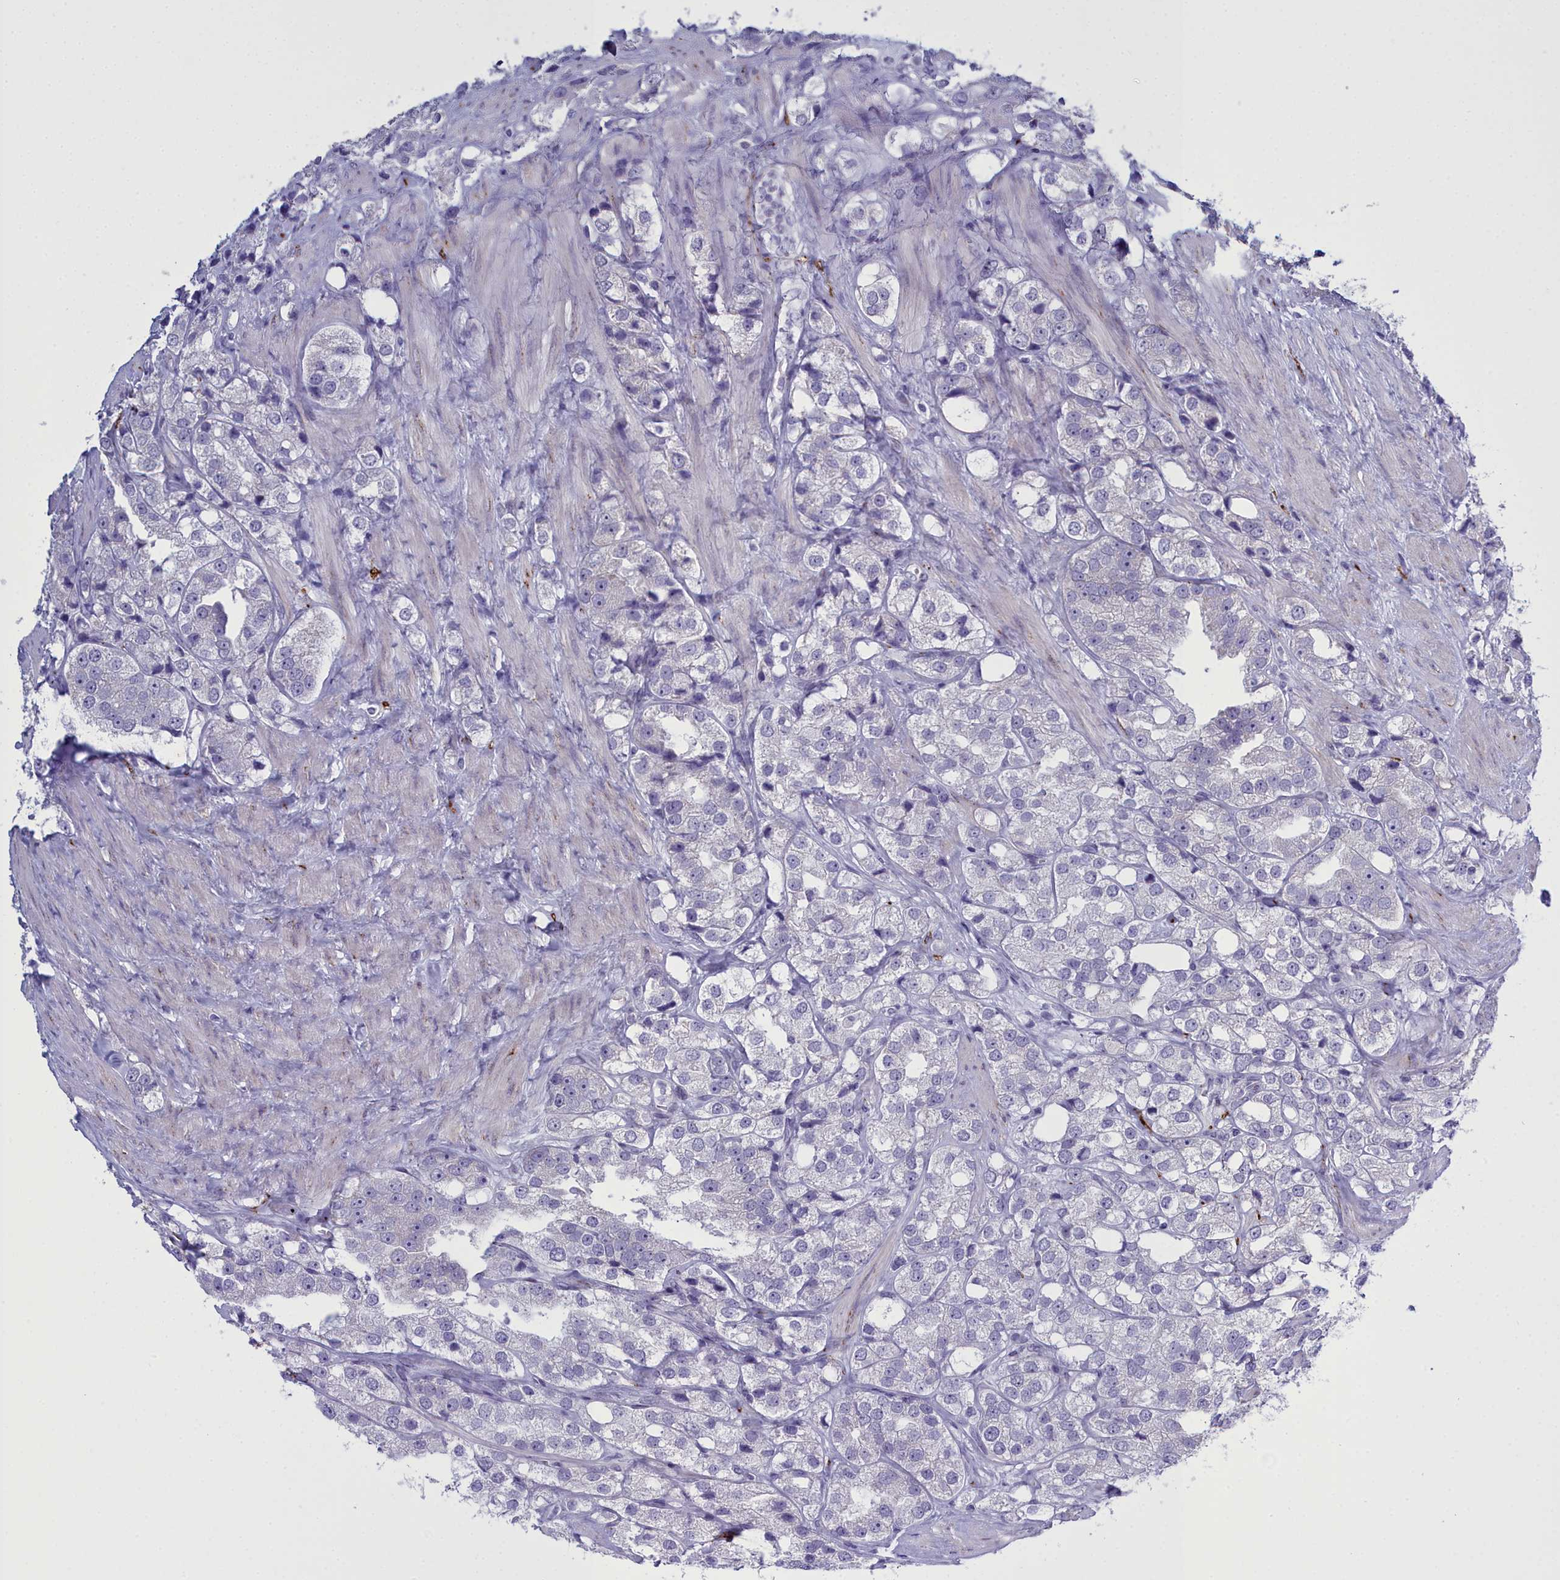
{"staining": {"intensity": "negative", "quantity": "none", "location": "none"}, "tissue": "prostate cancer", "cell_type": "Tumor cells", "image_type": "cancer", "snomed": [{"axis": "morphology", "description": "Adenocarcinoma, NOS"}, {"axis": "topography", "description": "Prostate"}], "caption": "Immunohistochemistry photomicrograph of human prostate cancer stained for a protein (brown), which exhibits no positivity in tumor cells.", "gene": "MAP6", "patient": {"sex": "male", "age": 79}}